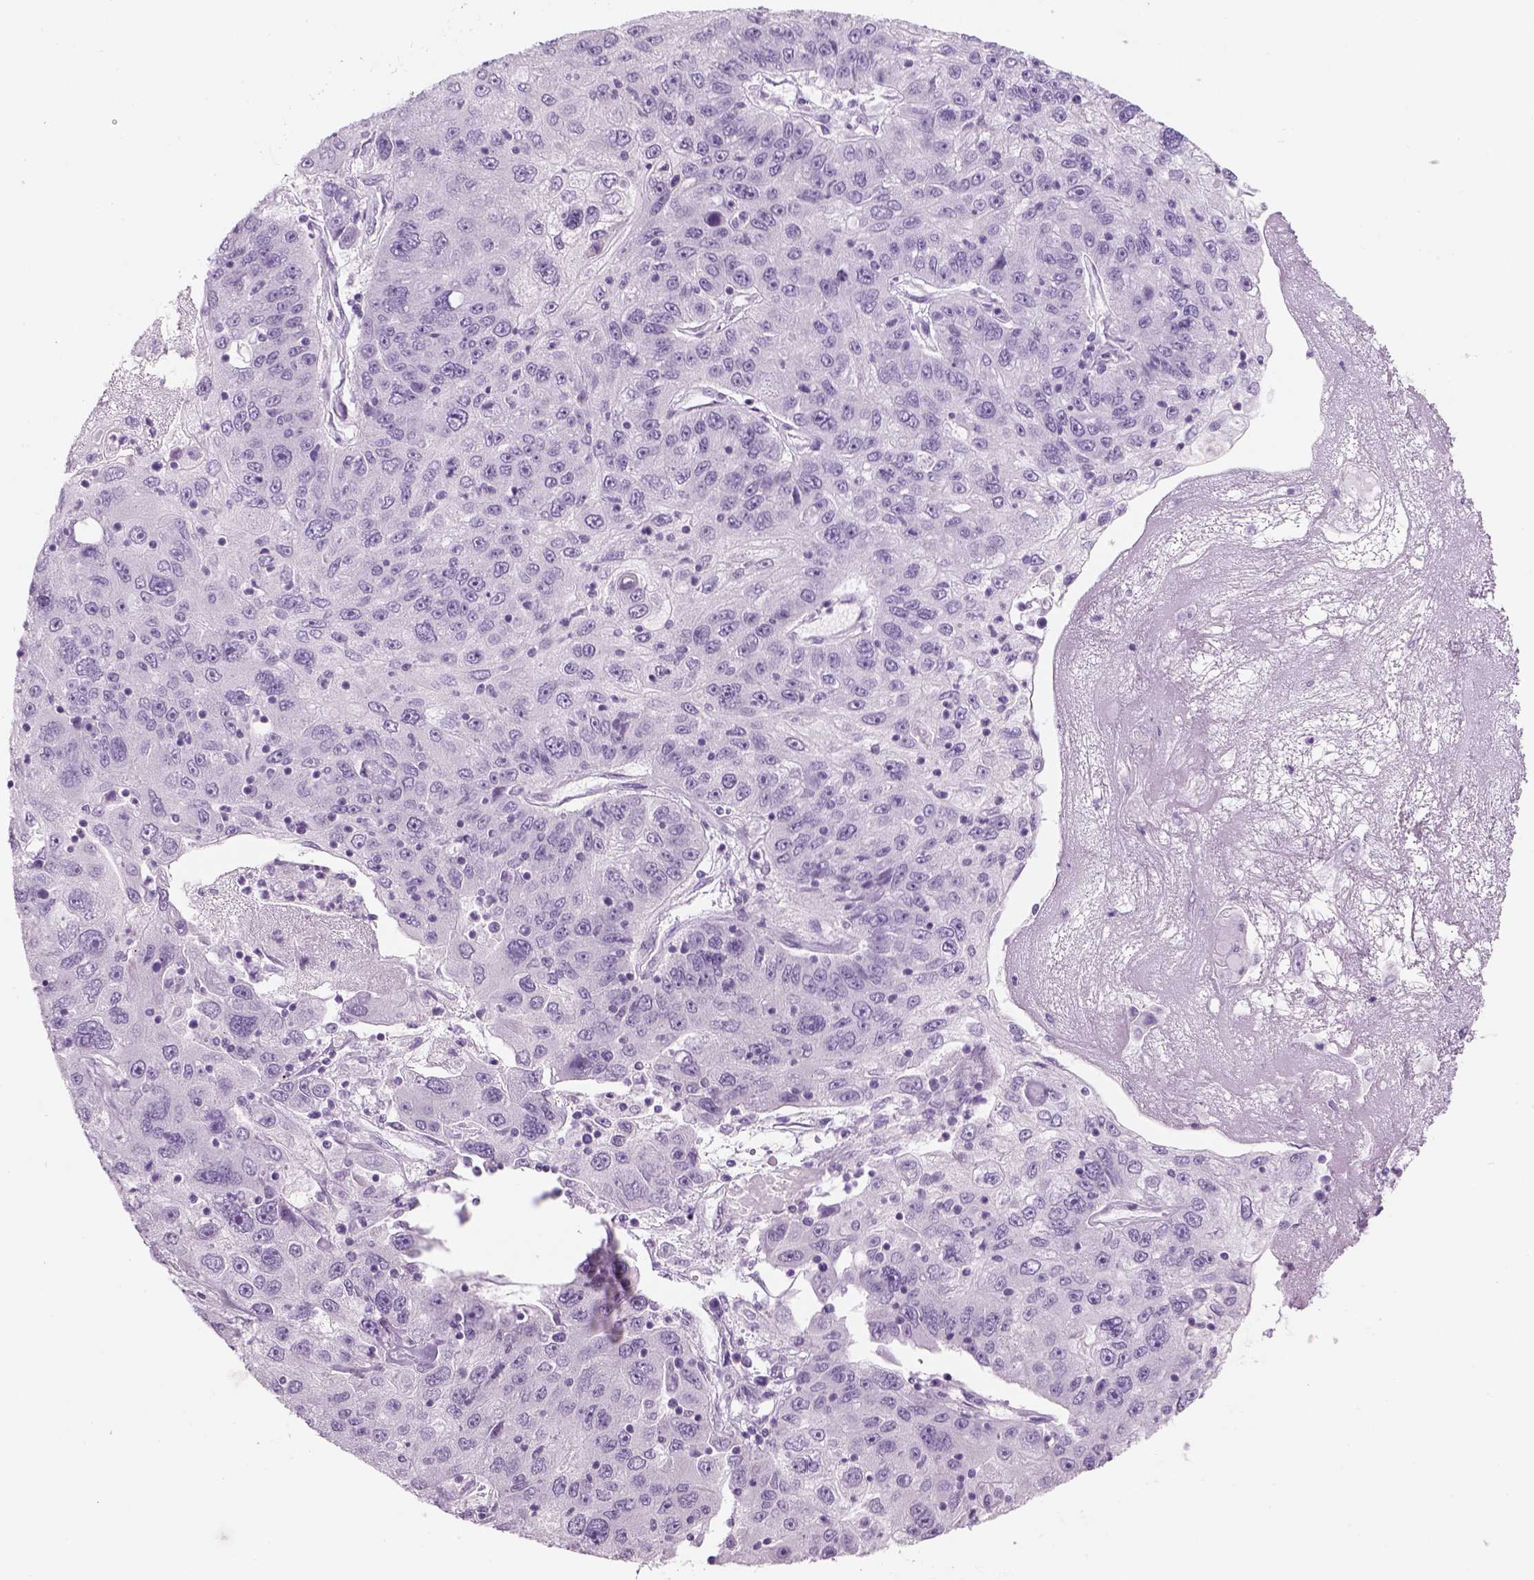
{"staining": {"intensity": "negative", "quantity": "none", "location": "none"}, "tissue": "stomach cancer", "cell_type": "Tumor cells", "image_type": "cancer", "snomed": [{"axis": "morphology", "description": "Adenocarcinoma, NOS"}, {"axis": "topography", "description": "Stomach"}], "caption": "This histopathology image is of adenocarcinoma (stomach) stained with immunohistochemistry to label a protein in brown with the nuclei are counter-stained blue. There is no positivity in tumor cells.", "gene": "KRTAP11-1", "patient": {"sex": "male", "age": 56}}